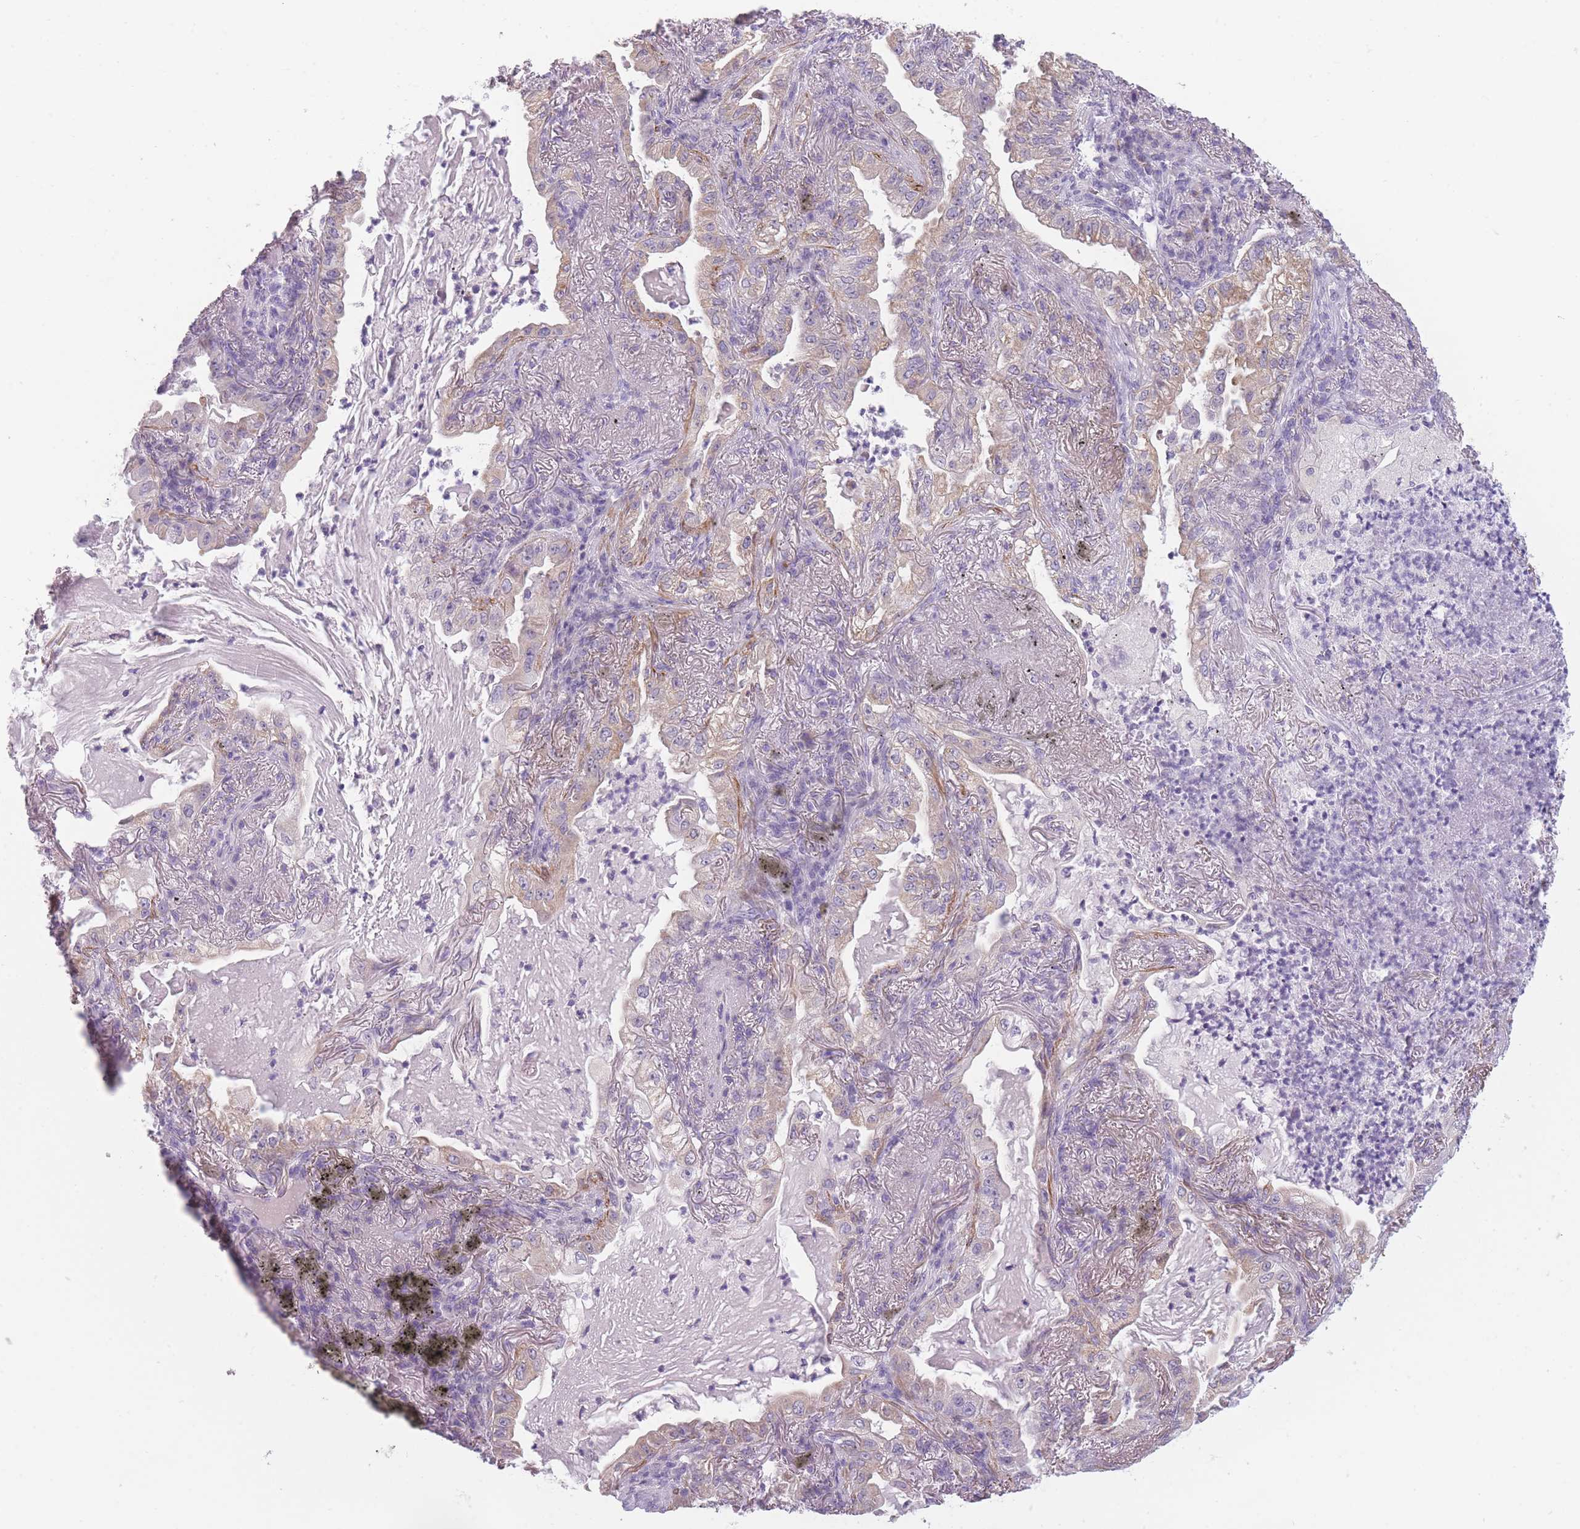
{"staining": {"intensity": "negative", "quantity": "none", "location": "none"}, "tissue": "lung cancer", "cell_type": "Tumor cells", "image_type": "cancer", "snomed": [{"axis": "morphology", "description": "Adenocarcinoma, NOS"}, {"axis": "topography", "description": "Lung"}], "caption": "Tumor cells show no significant protein expression in lung adenocarcinoma. (Immunohistochemistry, brightfield microscopy, high magnification).", "gene": "TMEM236", "patient": {"sex": "female", "age": 73}}